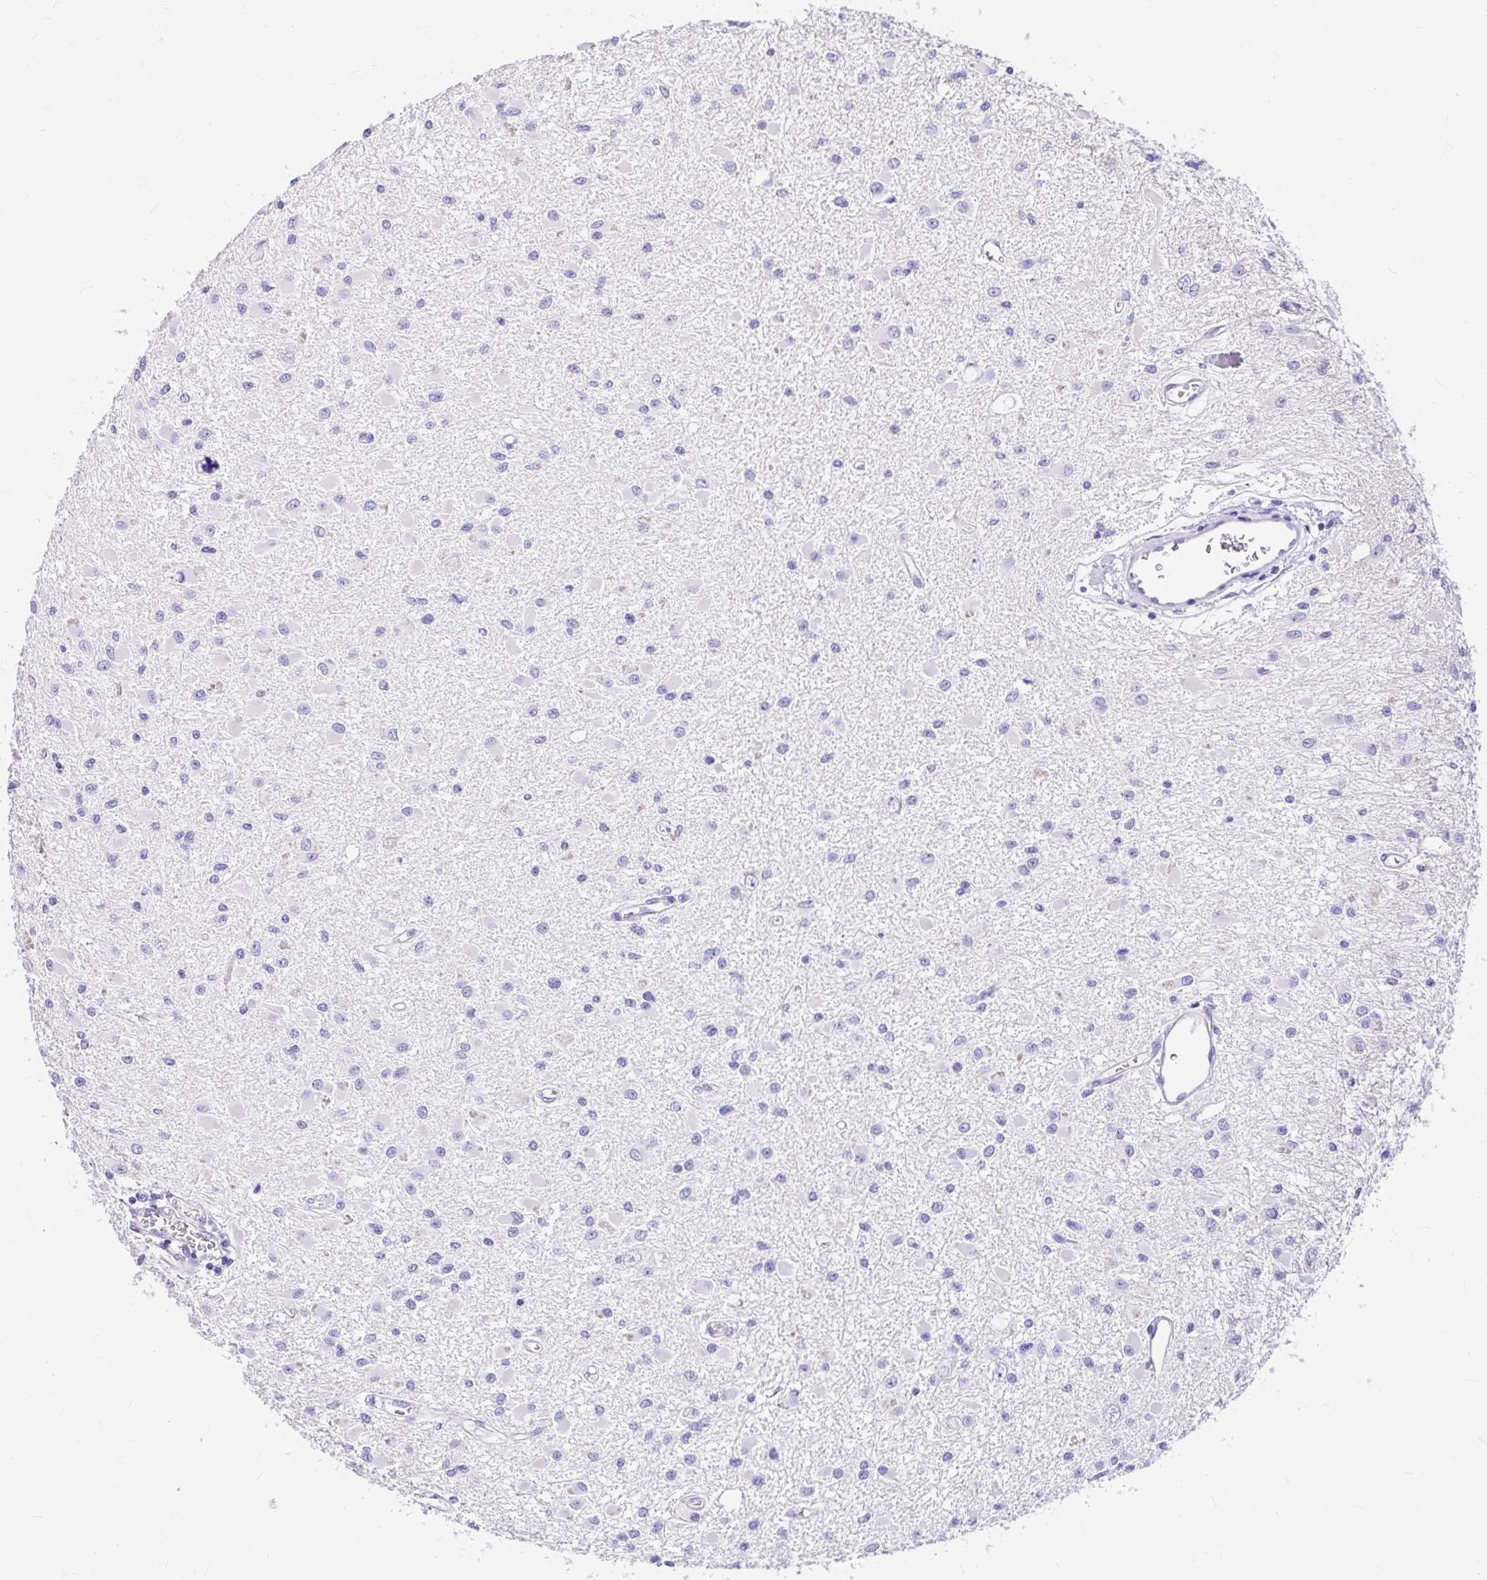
{"staining": {"intensity": "negative", "quantity": "none", "location": "none"}, "tissue": "glioma", "cell_type": "Tumor cells", "image_type": "cancer", "snomed": [{"axis": "morphology", "description": "Glioma, malignant, High grade"}, {"axis": "topography", "description": "Brain"}], "caption": "DAB immunohistochemical staining of glioma demonstrates no significant positivity in tumor cells.", "gene": "CLEC1B", "patient": {"sex": "male", "age": 54}}